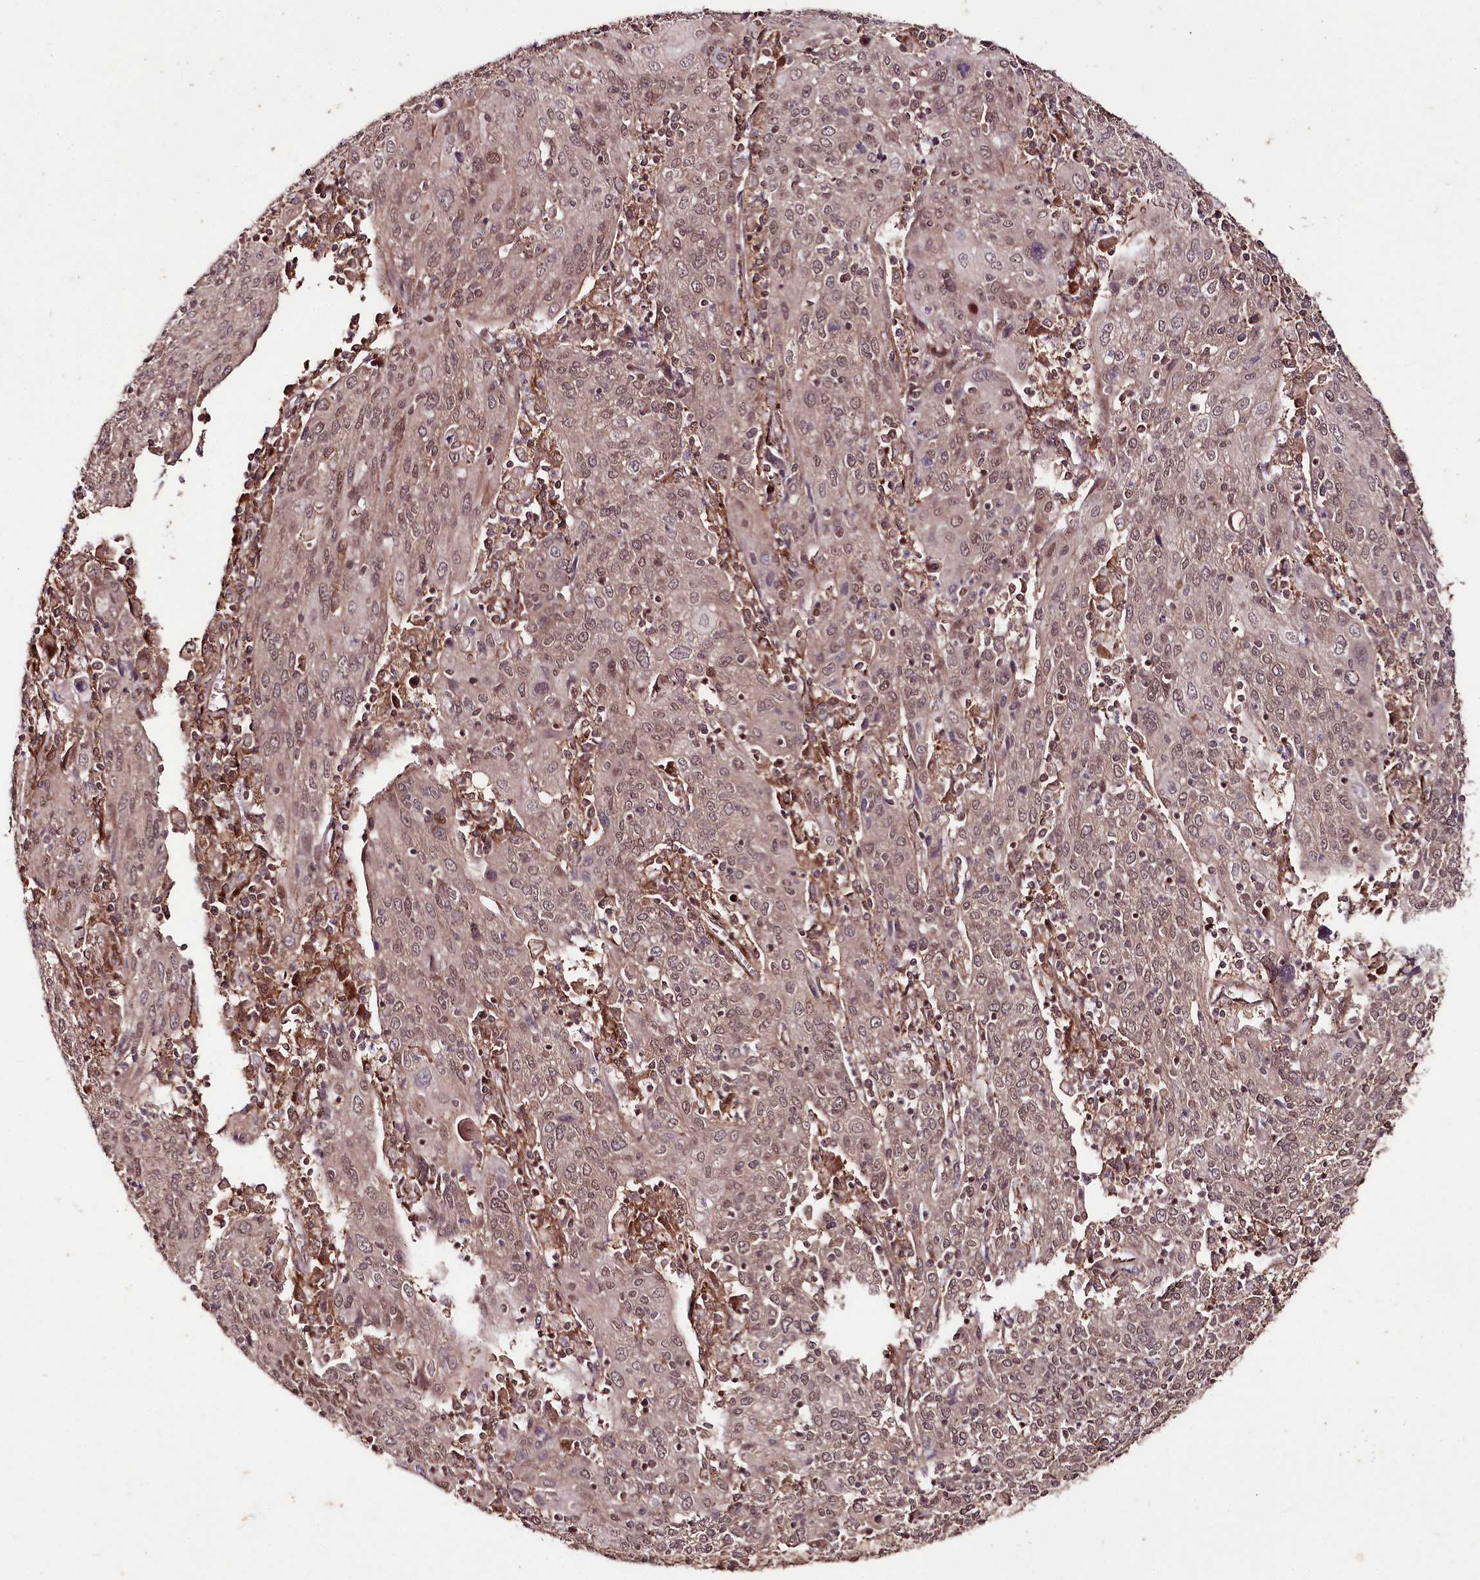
{"staining": {"intensity": "weak", "quantity": "25%-75%", "location": "cytoplasmic/membranous,nuclear"}, "tissue": "cervical cancer", "cell_type": "Tumor cells", "image_type": "cancer", "snomed": [{"axis": "morphology", "description": "Squamous cell carcinoma, NOS"}, {"axis": "topography", "description": "Cervix"}], "caption": "Cervical squamous cell carcinoma tissue displays weak cytoplasmic/membranous and nuclear staining in about 25%-75% of tumor cells, visualized by immunohistochemistry.", "gene": "PHLDB1", "patient": {"sex": "female", "age": 67}}